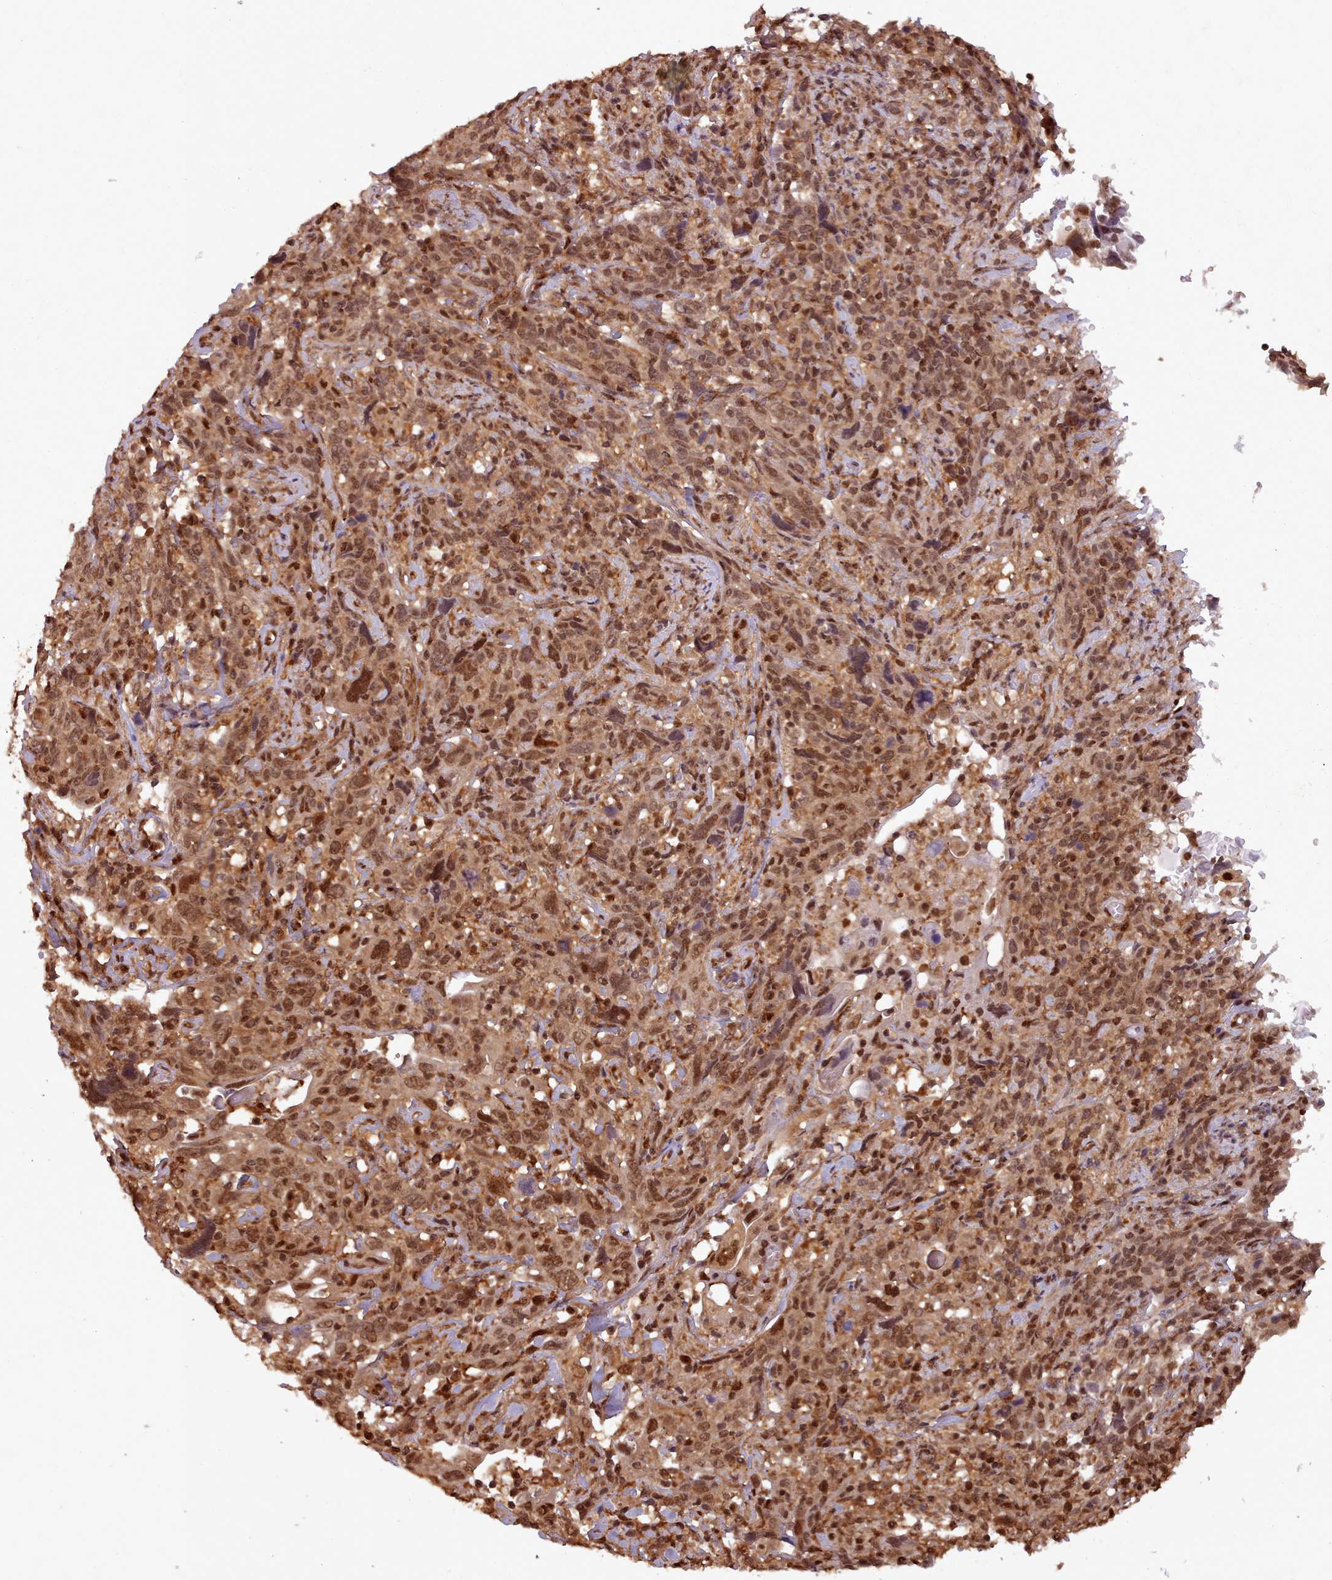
{"staining": {"intensity": "moderate", "quantity": ">75%", "location": "cytoplasmic/membranous,nuclear"}, "tissue": "cervical cancer", "cell_type": "Tumor cells", "image_type": "cancer", "snomed": [{"axis": "morphology", "description": "Squamous cell carcinoma, NOS"}, {"axis": "topography", "description": "Cervix"}], "caption": "Immunohistochemical staining of cervical cancer (squamous cell carcinoma) reveals medium levels of moderate cytoplasmic/membranous and nuclear expression in about >75% of tumor cells.", "gene": "RPS27A", "patient": {"sex": "female", "age": 46}}